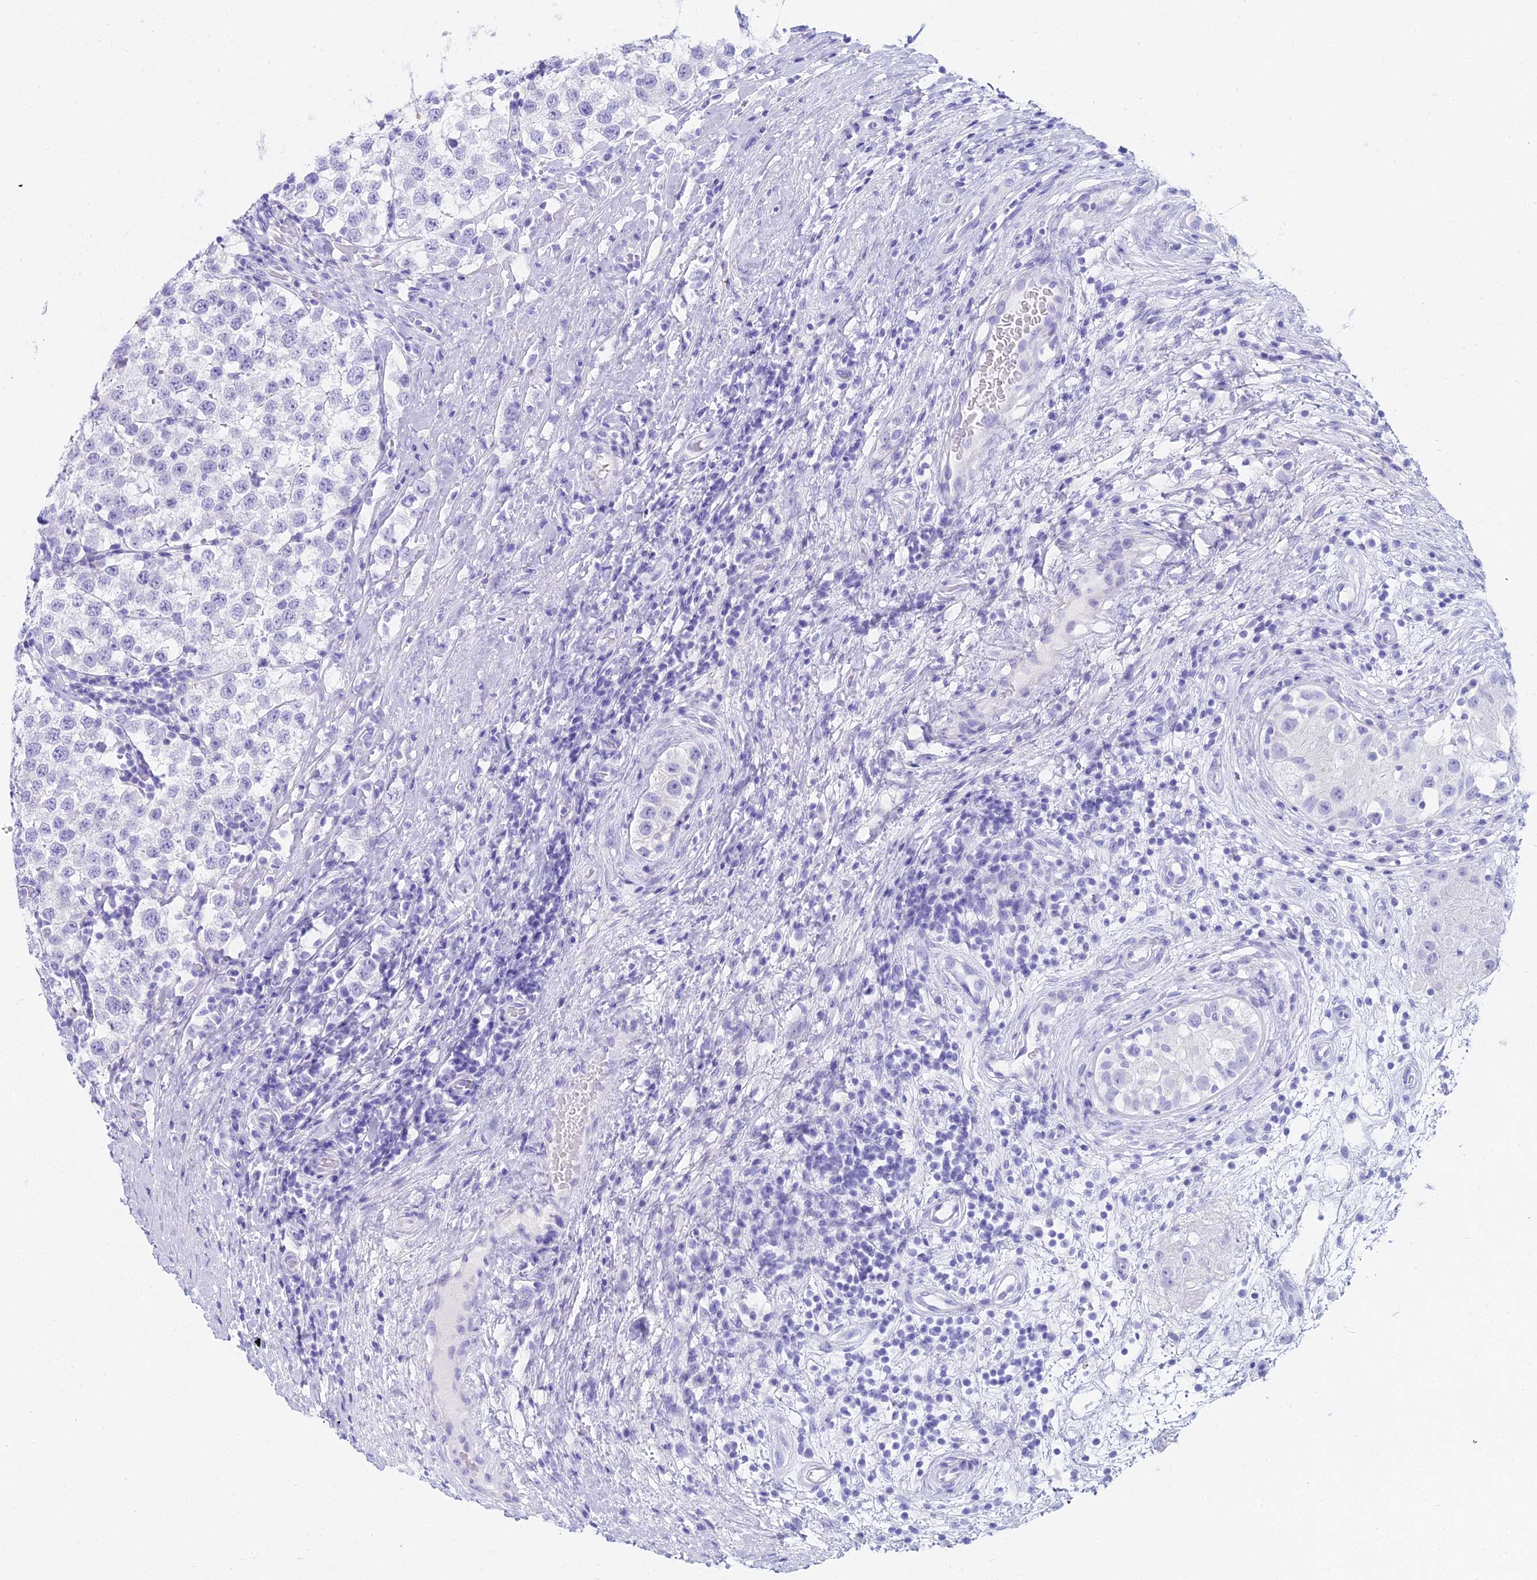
{"staining": {"intensity": "negative", "quantity": "none", "location": "none"}, "tissue": "testis cancer", "cell_type": "Tumor cells", "image_type": "cancer", "snomed": [{"axis": "morphology", "description": "Seminoma, NOS"}, {"axis": "topography", "description": "Testis"}], "caption": "High magnification brightfield microscopy of testis seminoma stained with DAB (brown) and counterstained with hematoxylin (blue): tumor cells show no significant positivity.", "gene": "CGB2", "patient": {"sex": "male", "age": 34}}